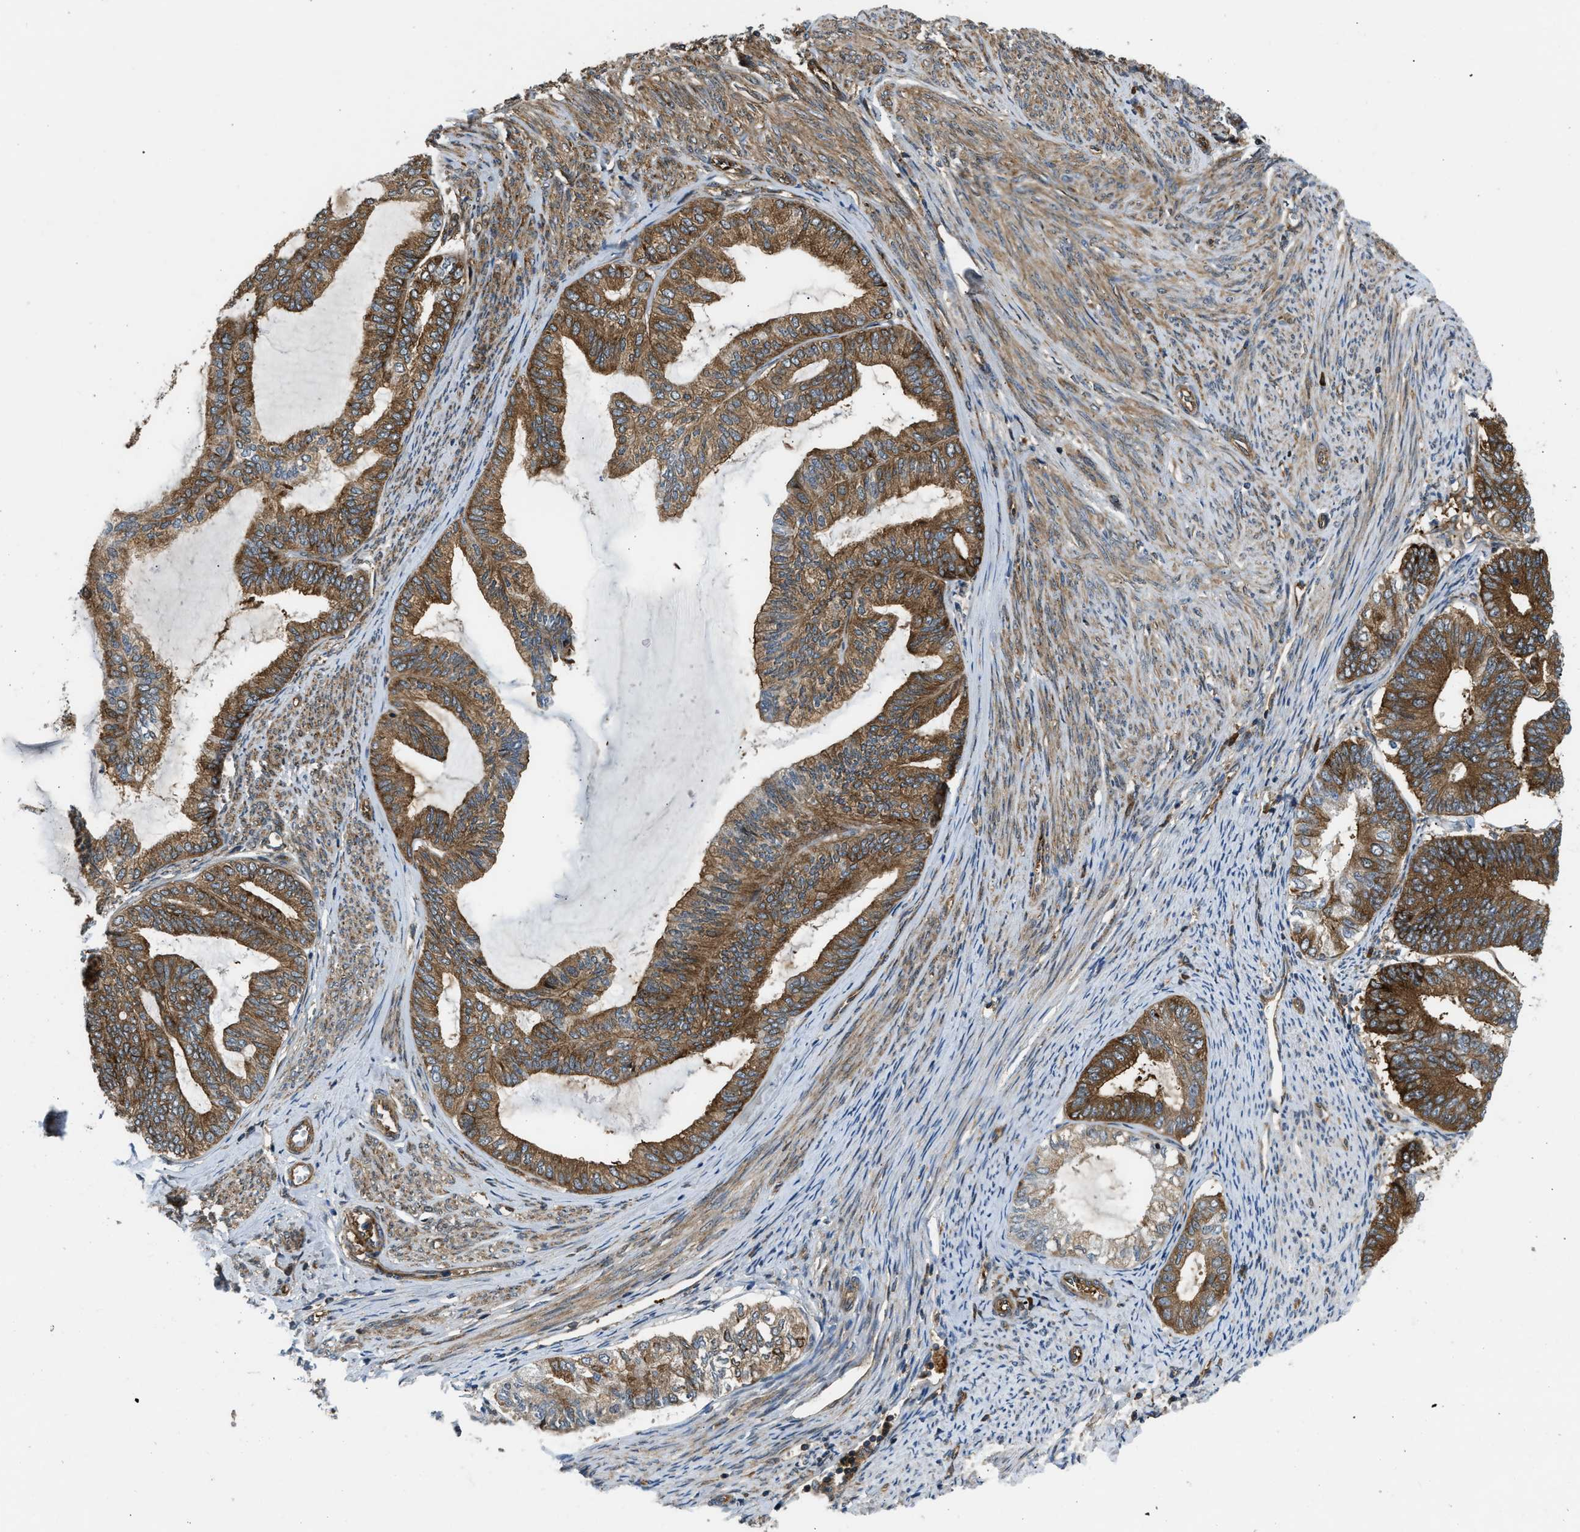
{"staining": {"intensity": "moderate", "quantity": ">75%", "location": "cytoplasmic/membranous"}, "tissue": "endometrial cancer", "cell_type": "Tumor cells", "image_type": "cancer", "snomed": [{"axis": "morphology", "description": "Adenocarcinoma, NOS"}, {"axis": "topography", "description": "Endometrium"}], "caption": "A brown stain labels moderate cytoplasmic/membranous expression of a protein in endometrial cancer (adenocarcinoma) tumor cells.", "gene": "RASGRF2", "patient": {"sex": "female", "age": 86}}